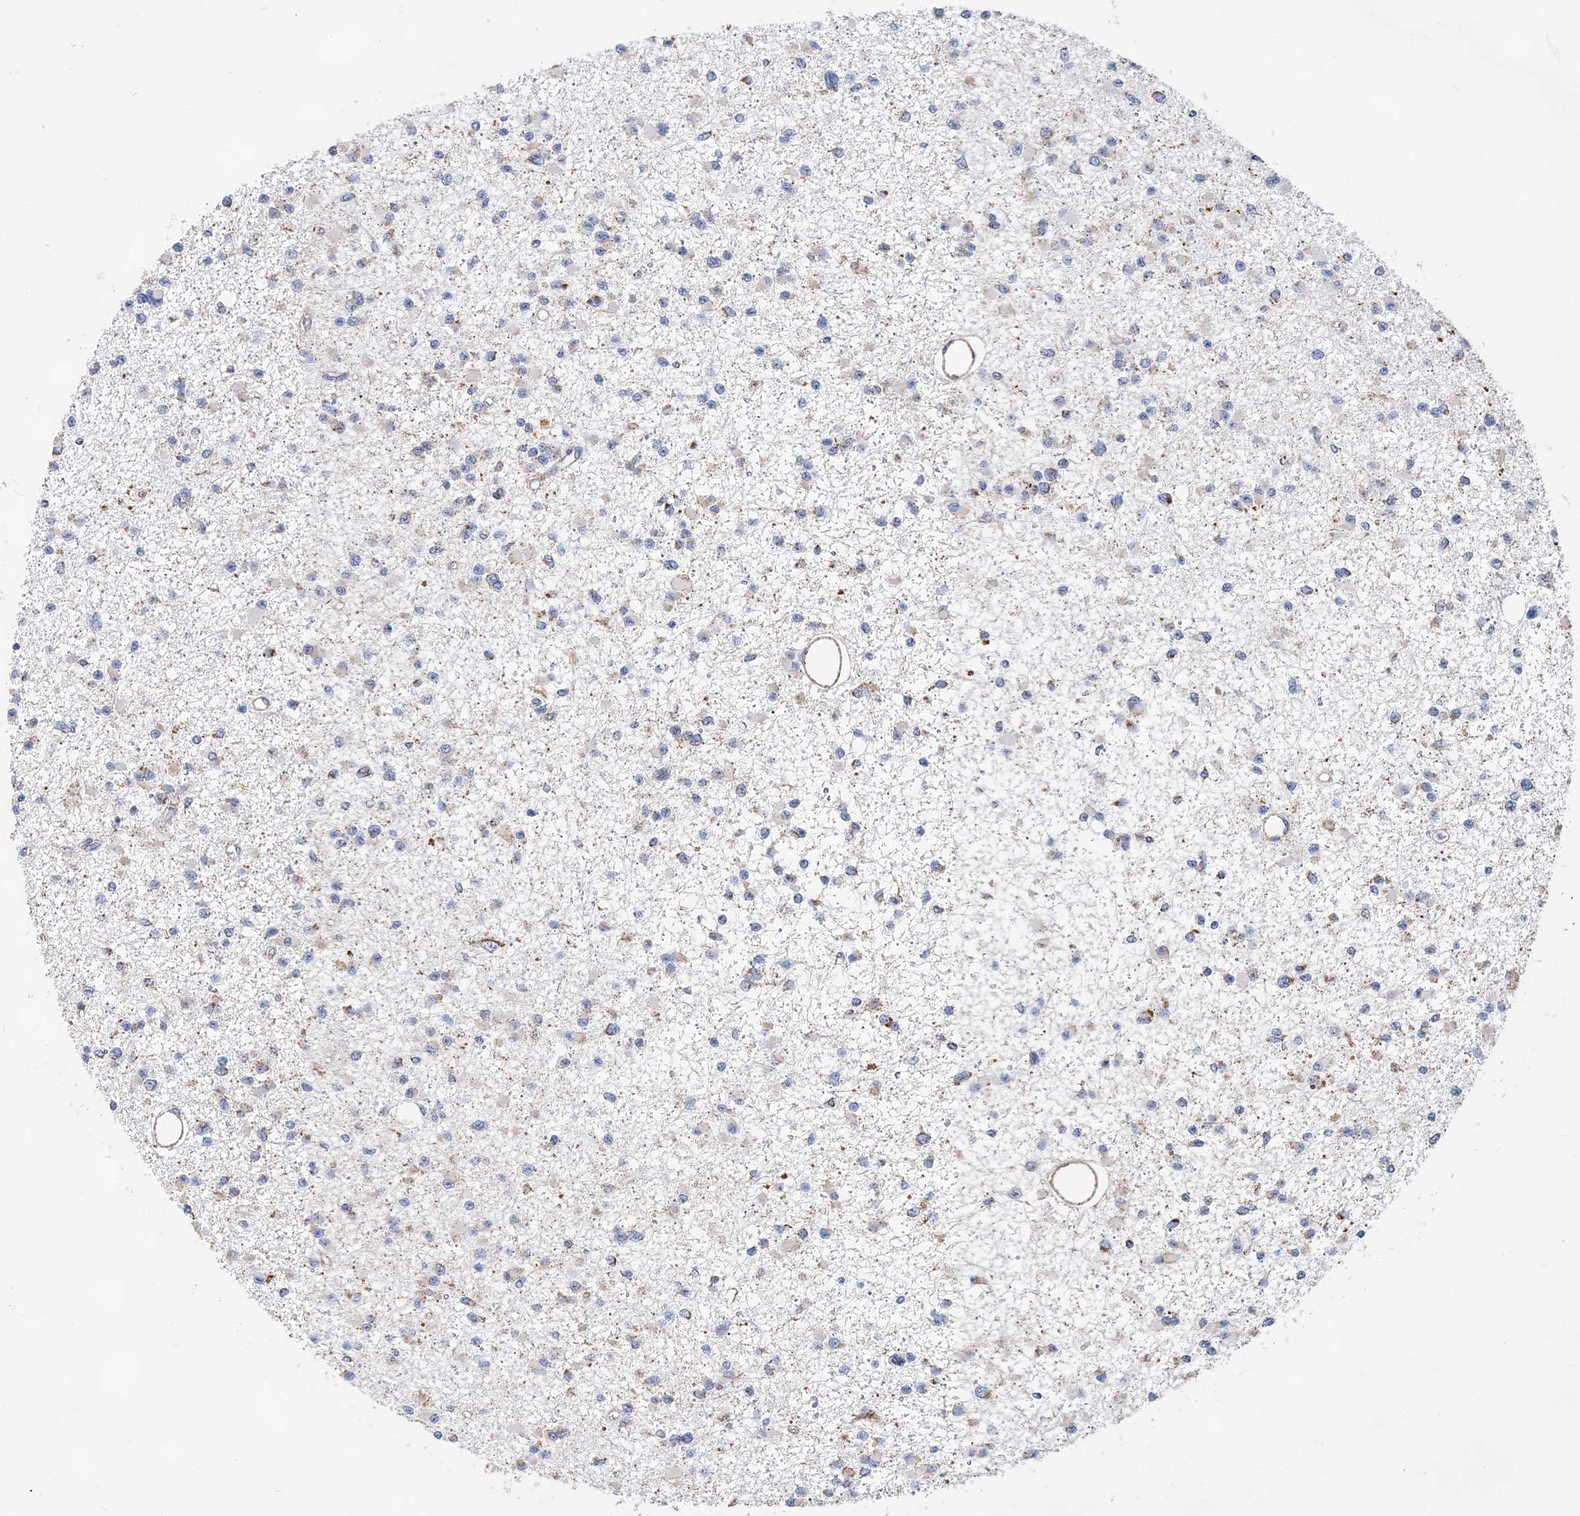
{"staining": {"intensity": "weak", "quantity": "<25%", "location": "cytoplasmic/membranous"}, "tissue": "glioma", "cell_type": "Tumor cells", "image_type": "cancer", "snomed": [{"axis": "morphology", "description": "Glioma, malignant, Low grade"}, {"axis": "topography", "description": "Brain"}], "caption": "DAB immunohistochemical staining of glioma demonstrates no significant positivity in tumor cells.", "gene": "ACOT9", "patient": {"sex": "female", "age": 22}}